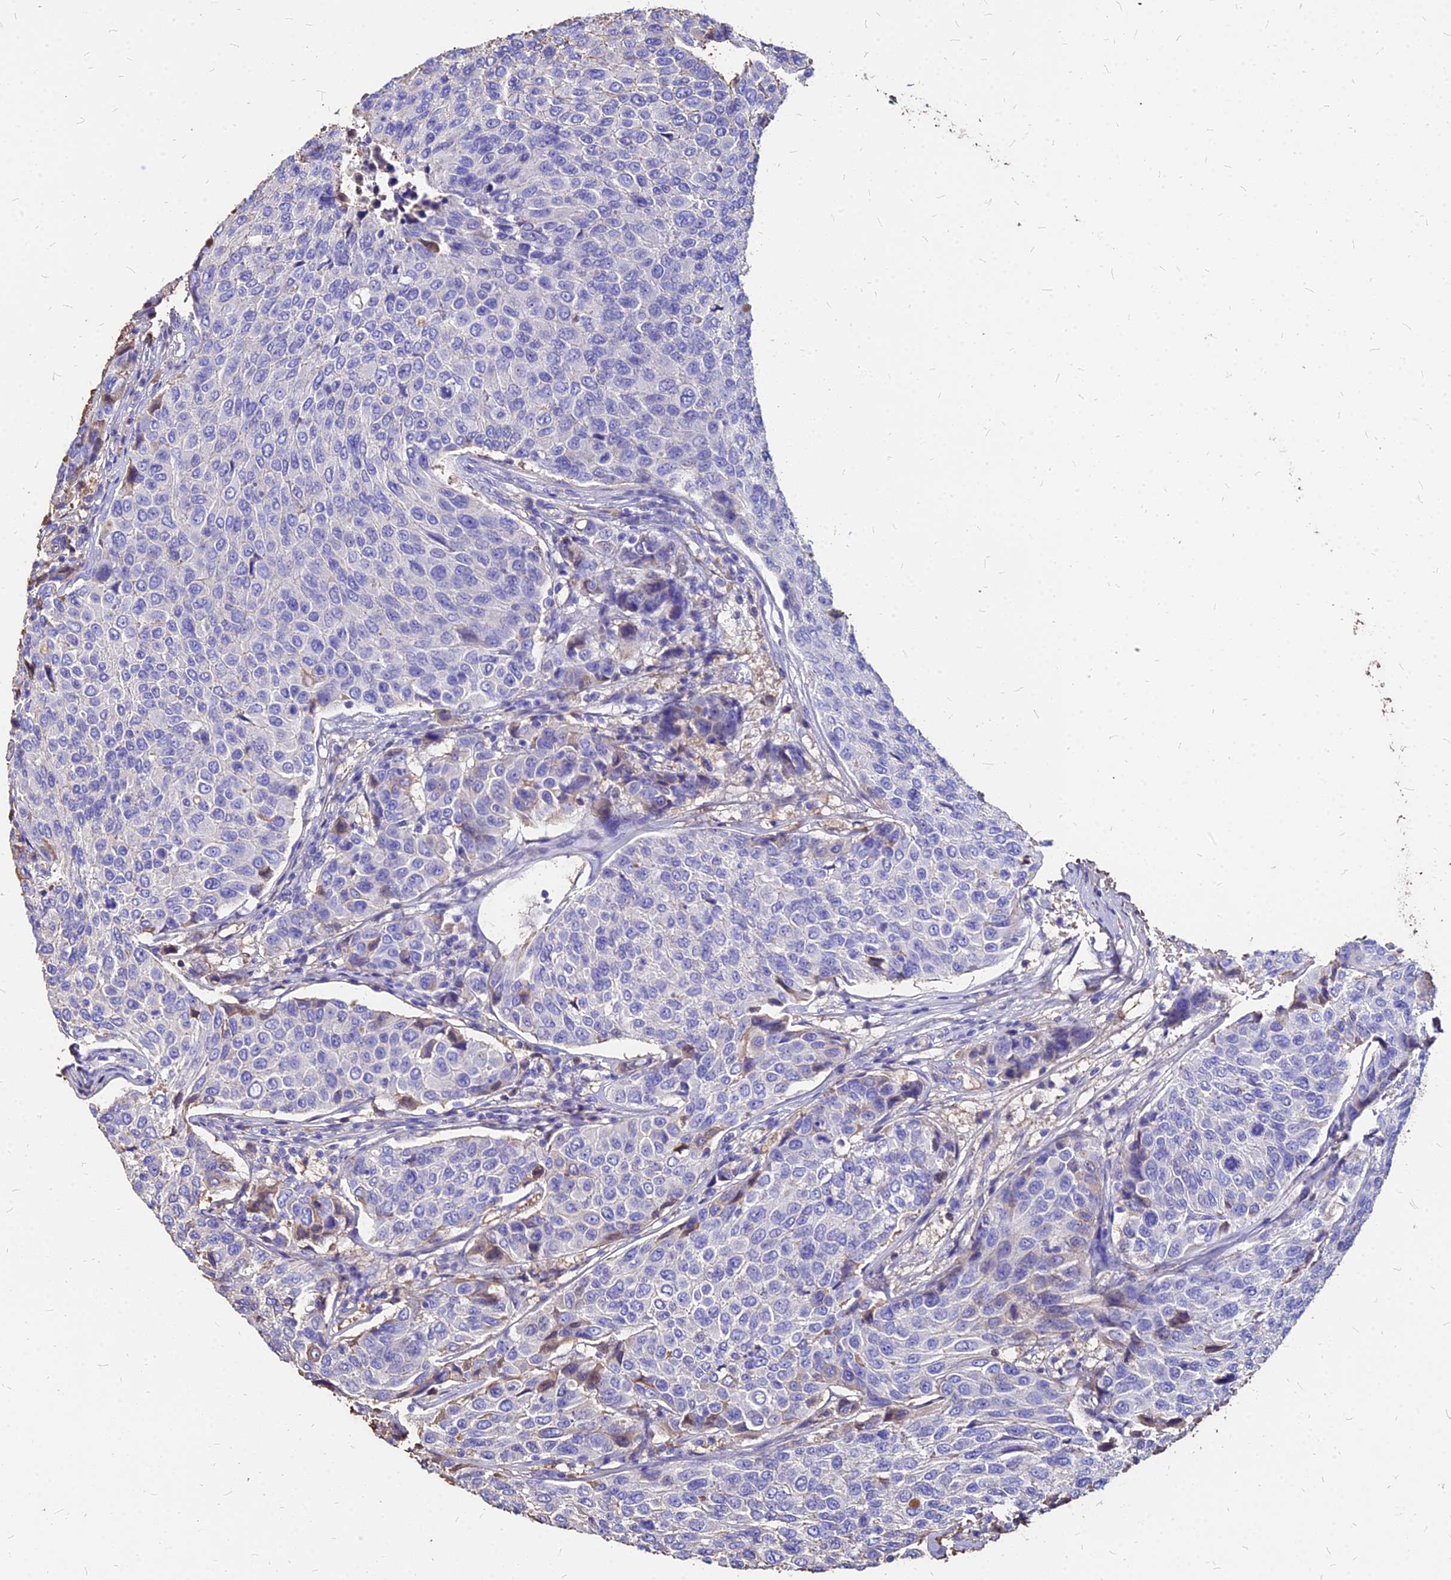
{"staining": {"intensity": "negative", "quantity": "none", "location": "none"}, "tissue": "breast cancer", "cell_type": "Tumor cells", "image_type": "cancer", "snomed": [{"axis": "morphology", "description": "Duct carcinoma"}, {"axis": "topography", "description": "Breast"}], "caption": "Micrograph shows no protein staining in tumor cells of breast intraductal carcinoma tissue.", "gene": "NME5", "patient": {"sex": "female", "age": 55}}